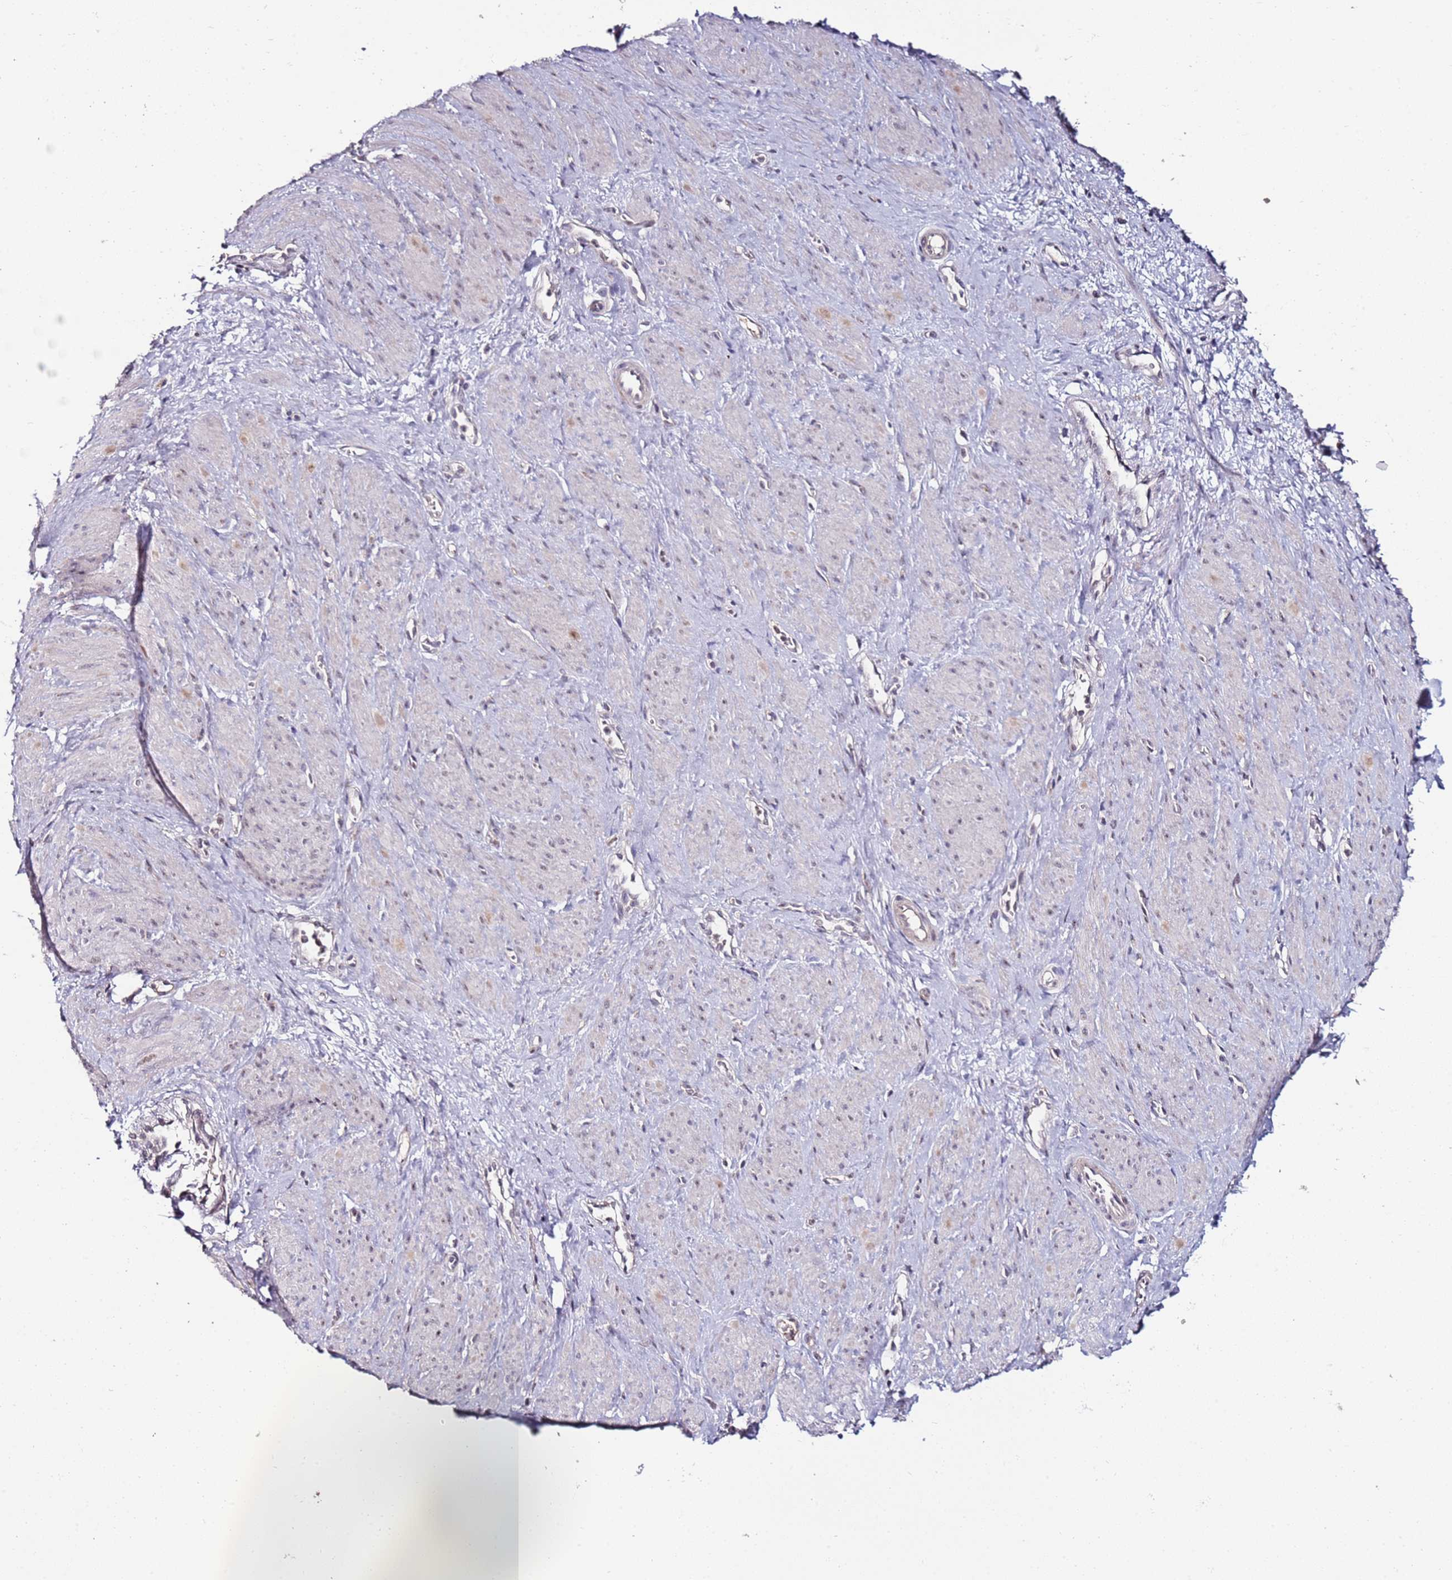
{"staining": {"intensity": "negative", "quantity": "none", "location": "none"}, "tissue": "smooth muscle", "cell_type": "Smooth muscle cells", "image_type": "normal", "snomed": [{"axis": "morphology", "description": "Normal tissue, NOS"}, {"axis": "topography", "description": "Smooth muscle"}, {"axis": "topography", "description": "Uterus"}], "caption": "This micrograph is of benign smooth muscle stained with immunohistochemistry to label a protein in brown with the nuclei are counter-stained blue. There is no staining in smooth muscle cells. (DAB (3,3'-diaminobenzidine) immunohistochemistry (IHC) visualized using brightfield microscopy, high magnification).", "gene": "DUSP28", "patient": {"sex": "female", "age": 39}}